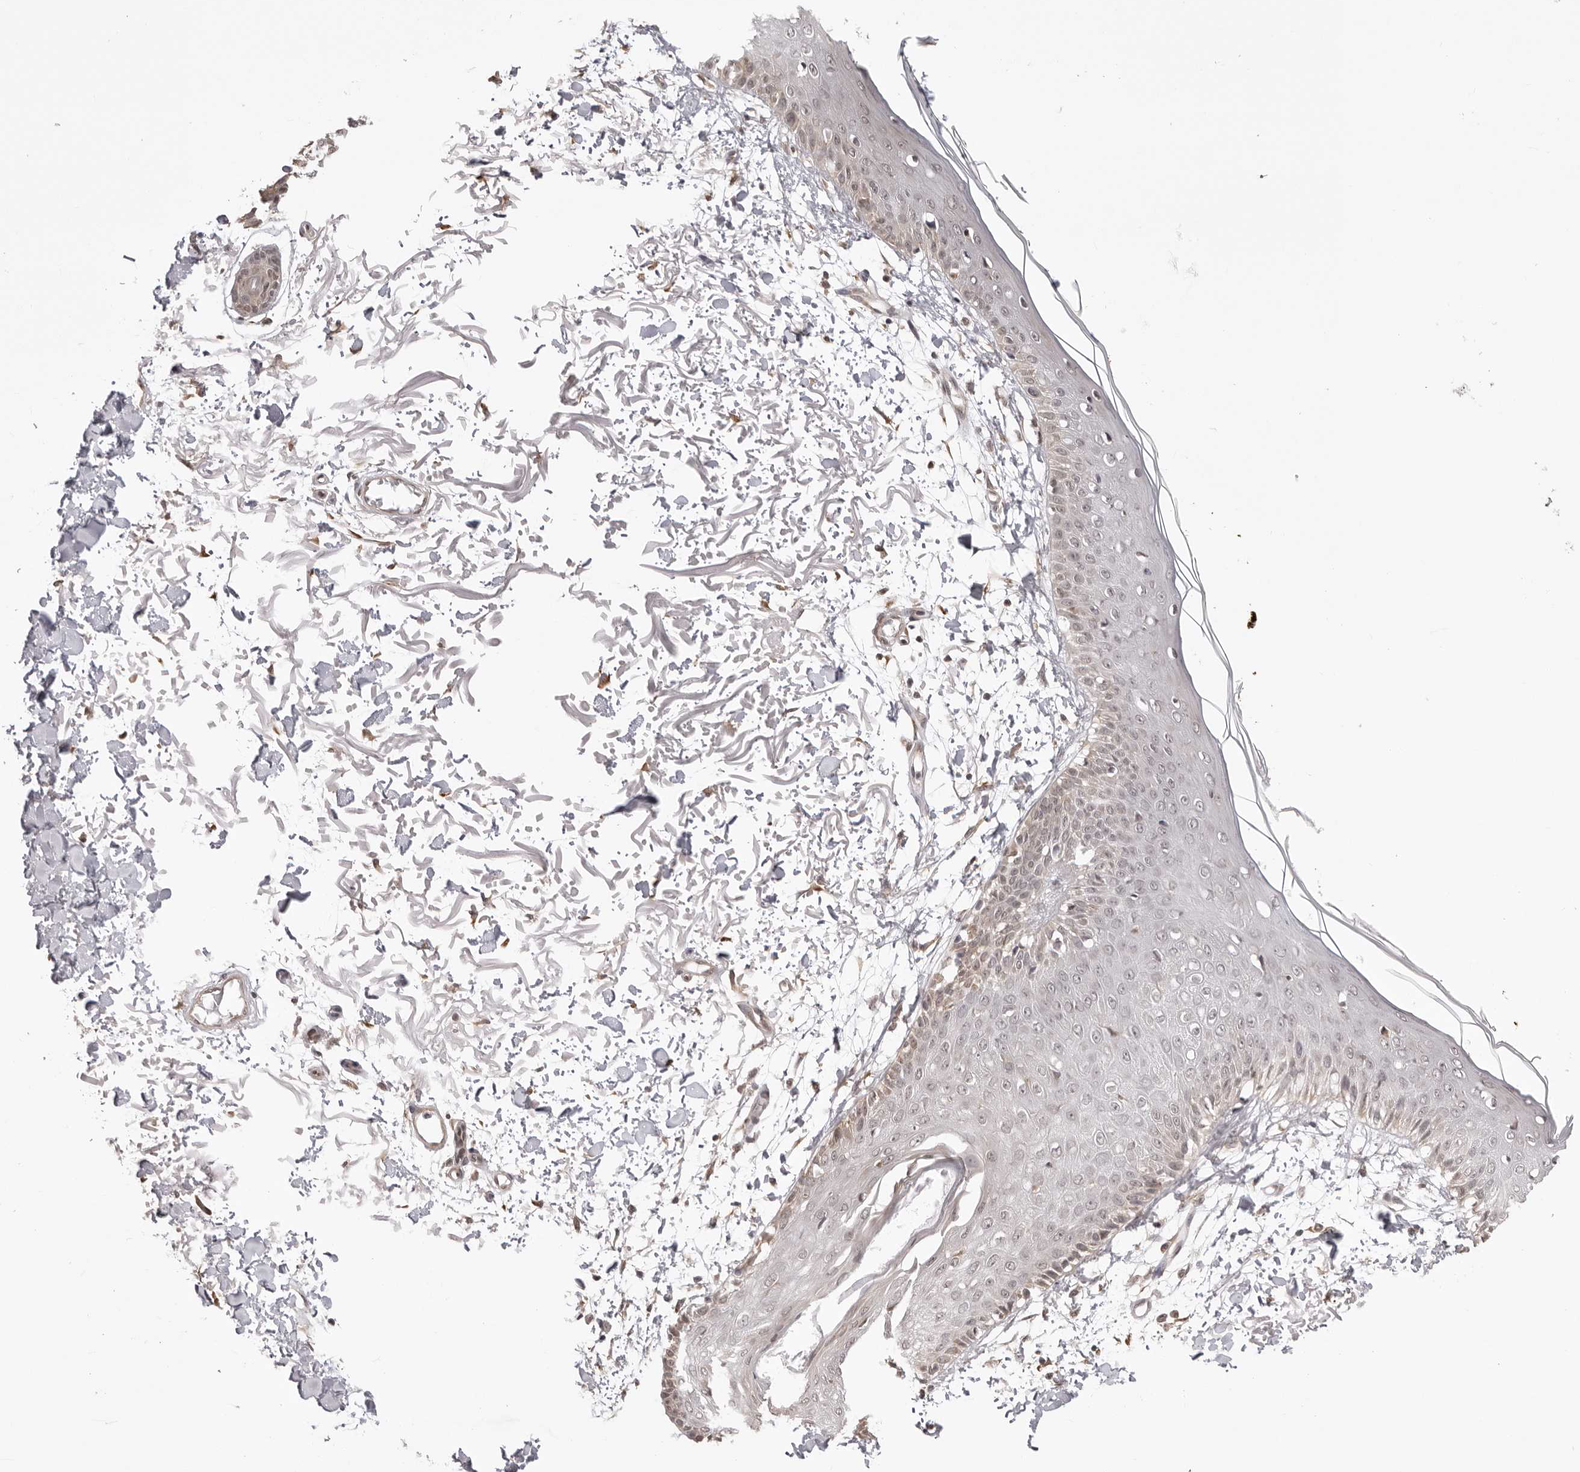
{"staining": {"intensity": "negative", "quantity": "none", "location": "none"}, "tissue": "skin", "cell_type": "Fibroblasts", "image_type": "normal", "snomed": [{"axis": "morphology", "description": "Normal tissue, NOS"}, {"axis": "morphology", "description": "Squamous cell carcinoma, NOS"}, {"axis": "topography", "description": "Skin"}, {"axis": "topography", "description": "Peripheral nerve tissue"}], "caption": "Histopathology image shows no protein positivity in fibroblasts of normal skin.", "gene": "ZC3H11A", "patient": {"sex": "male", "age": 83}}